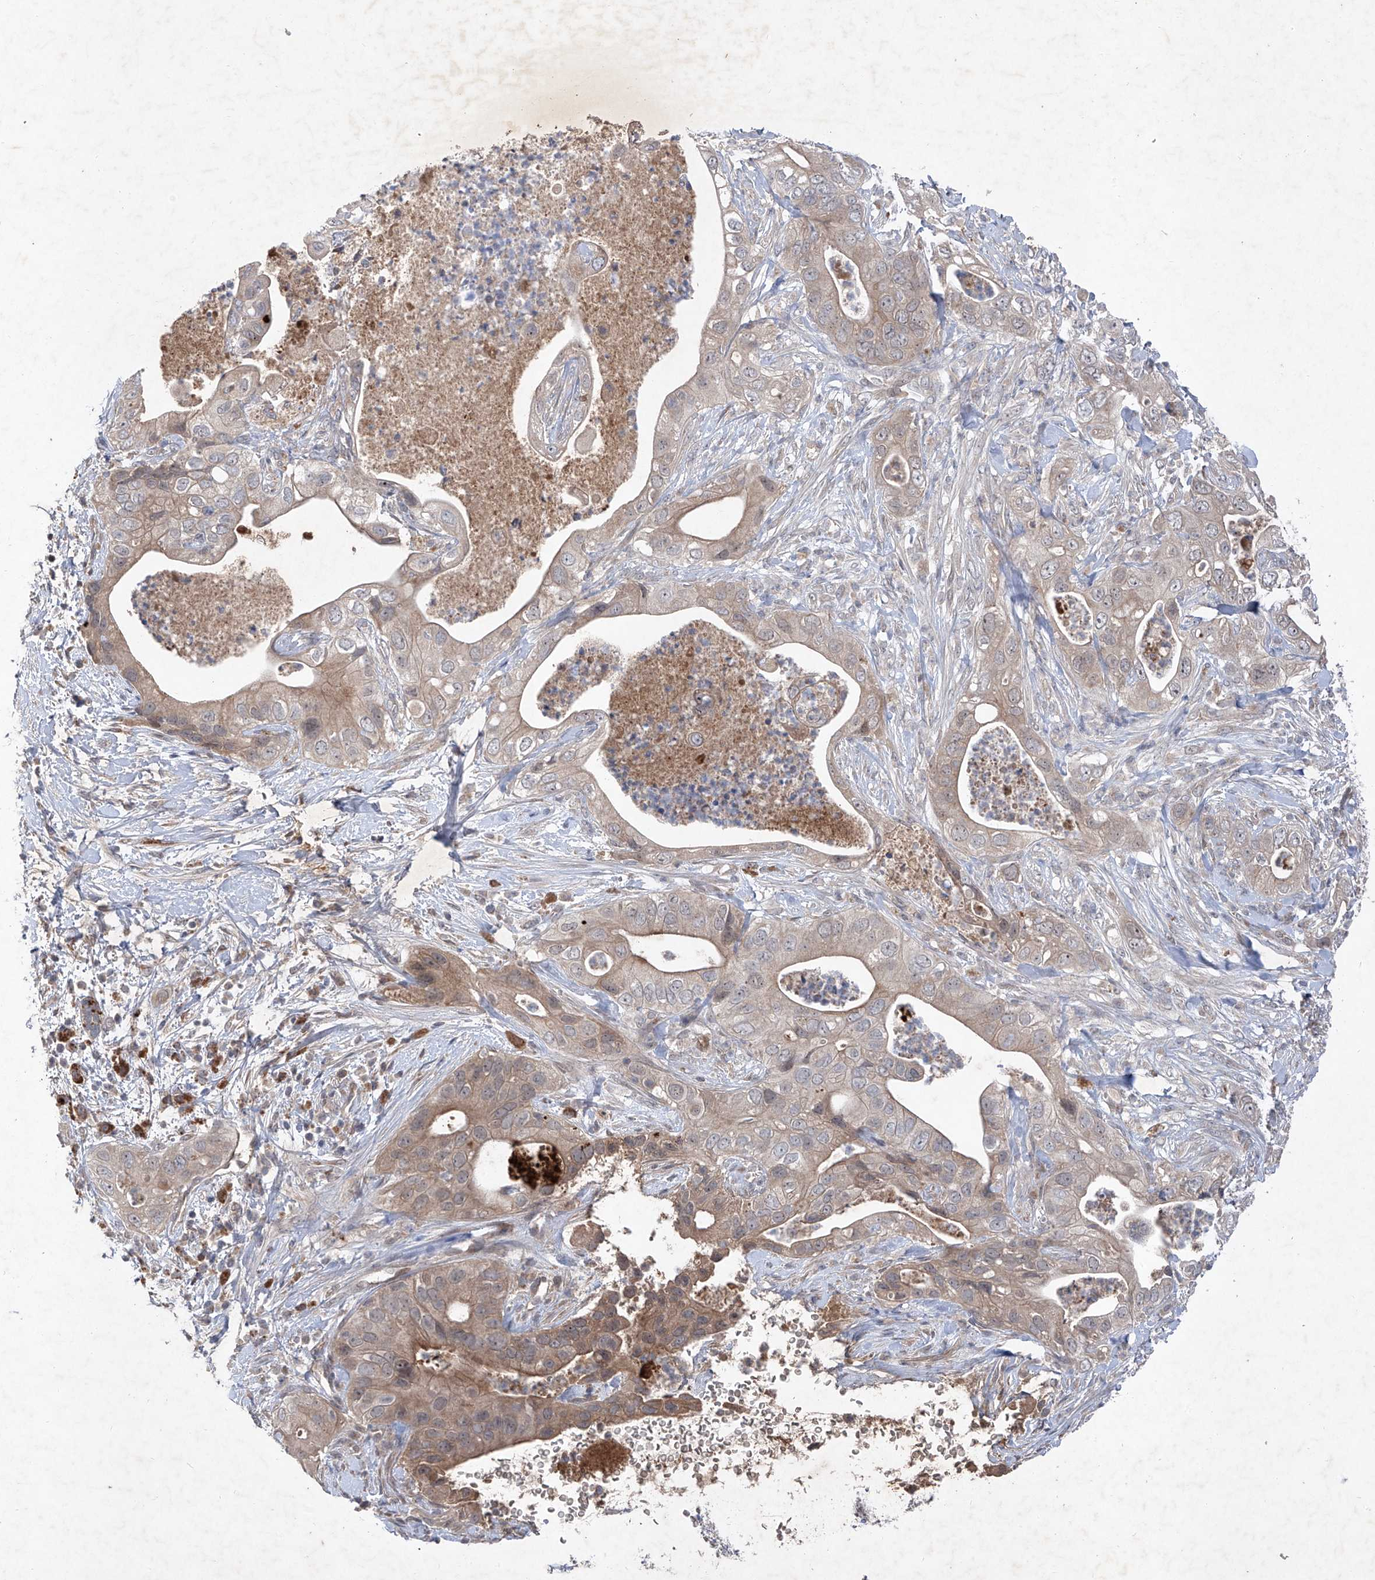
{"staining": {"intensity": "weak", "quantity": ">75%", "location": "cytoplasmic/membranous"}, "tissue": "pancreatic cancer", "cell_type": "Tumor cells", "image_type": "cancer", "snomed": [{"axis": "morphology", "description": "Adenocarcinoma, NOS"}, {"axis": "topography", "description": "Pancreas"}], "caption": "High-power microscopy captured an IHC photomicrograph of adenocarcinoma (pancreatic), revealing weak cytoplasmic/membranous expression in about >75% of tumor cells.", "gene": "FAM135A", "patient": {"sex": "female", "age": 78}}